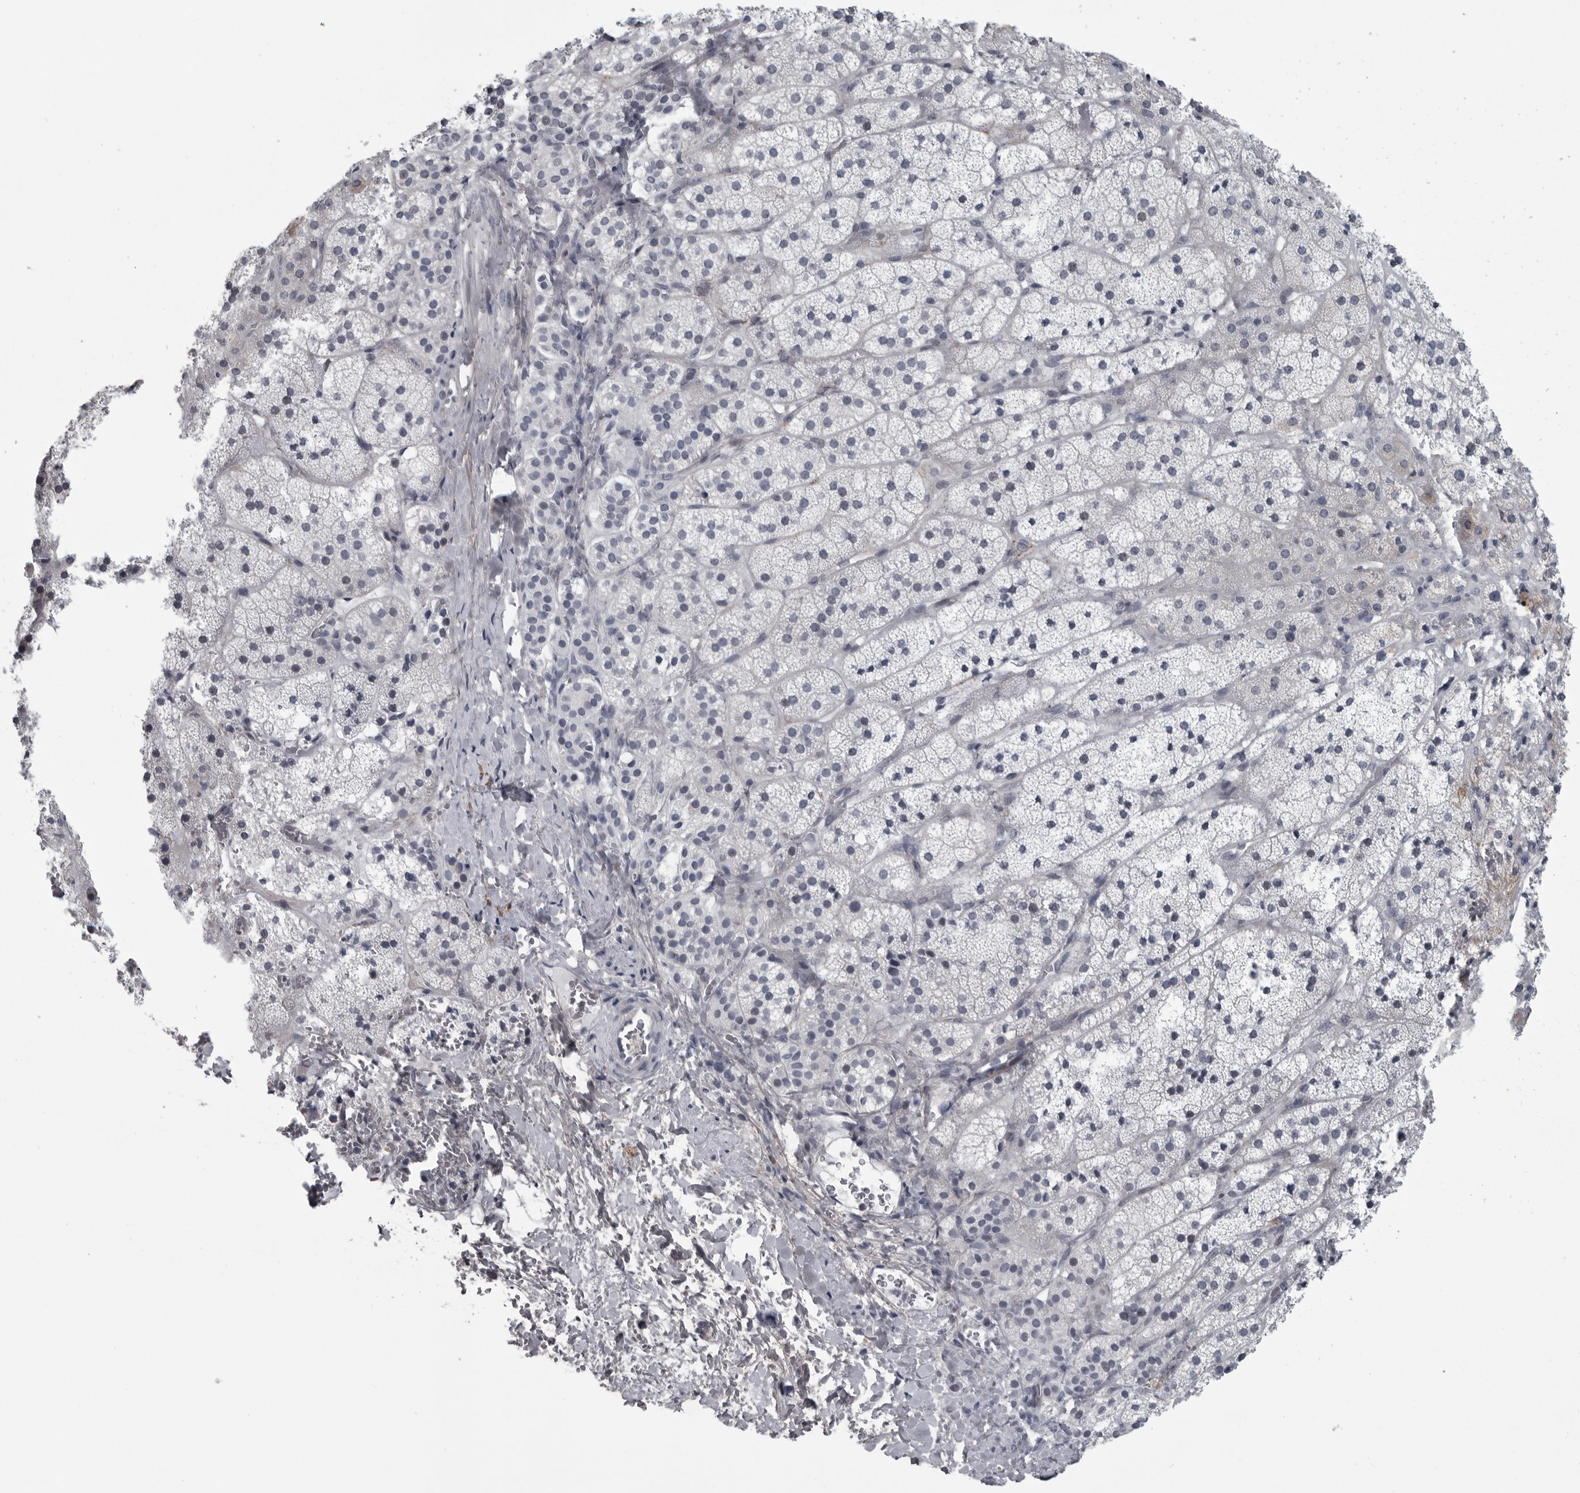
{"staining": {"intensity": "weak", "quantity": "<25%", "location": "cytoplasmic/membranous"}, "tissue": "adrenal gland", "cell_type": "Glandular cells", "image_type": "normal", "snomed": [{"axis": "morphology", "description": "Normal tissue, NOS"}, {"axis": "topography", "description": "Adrenal gland"}], "caption": "The photomicrograph reveals no staining of glandular cells in unremarkable adrenal gland. (IHC, brightfield microscopy, high magnification).", "gene": "LYSMD1", "patient": {"sex": "female", "age": 44}}